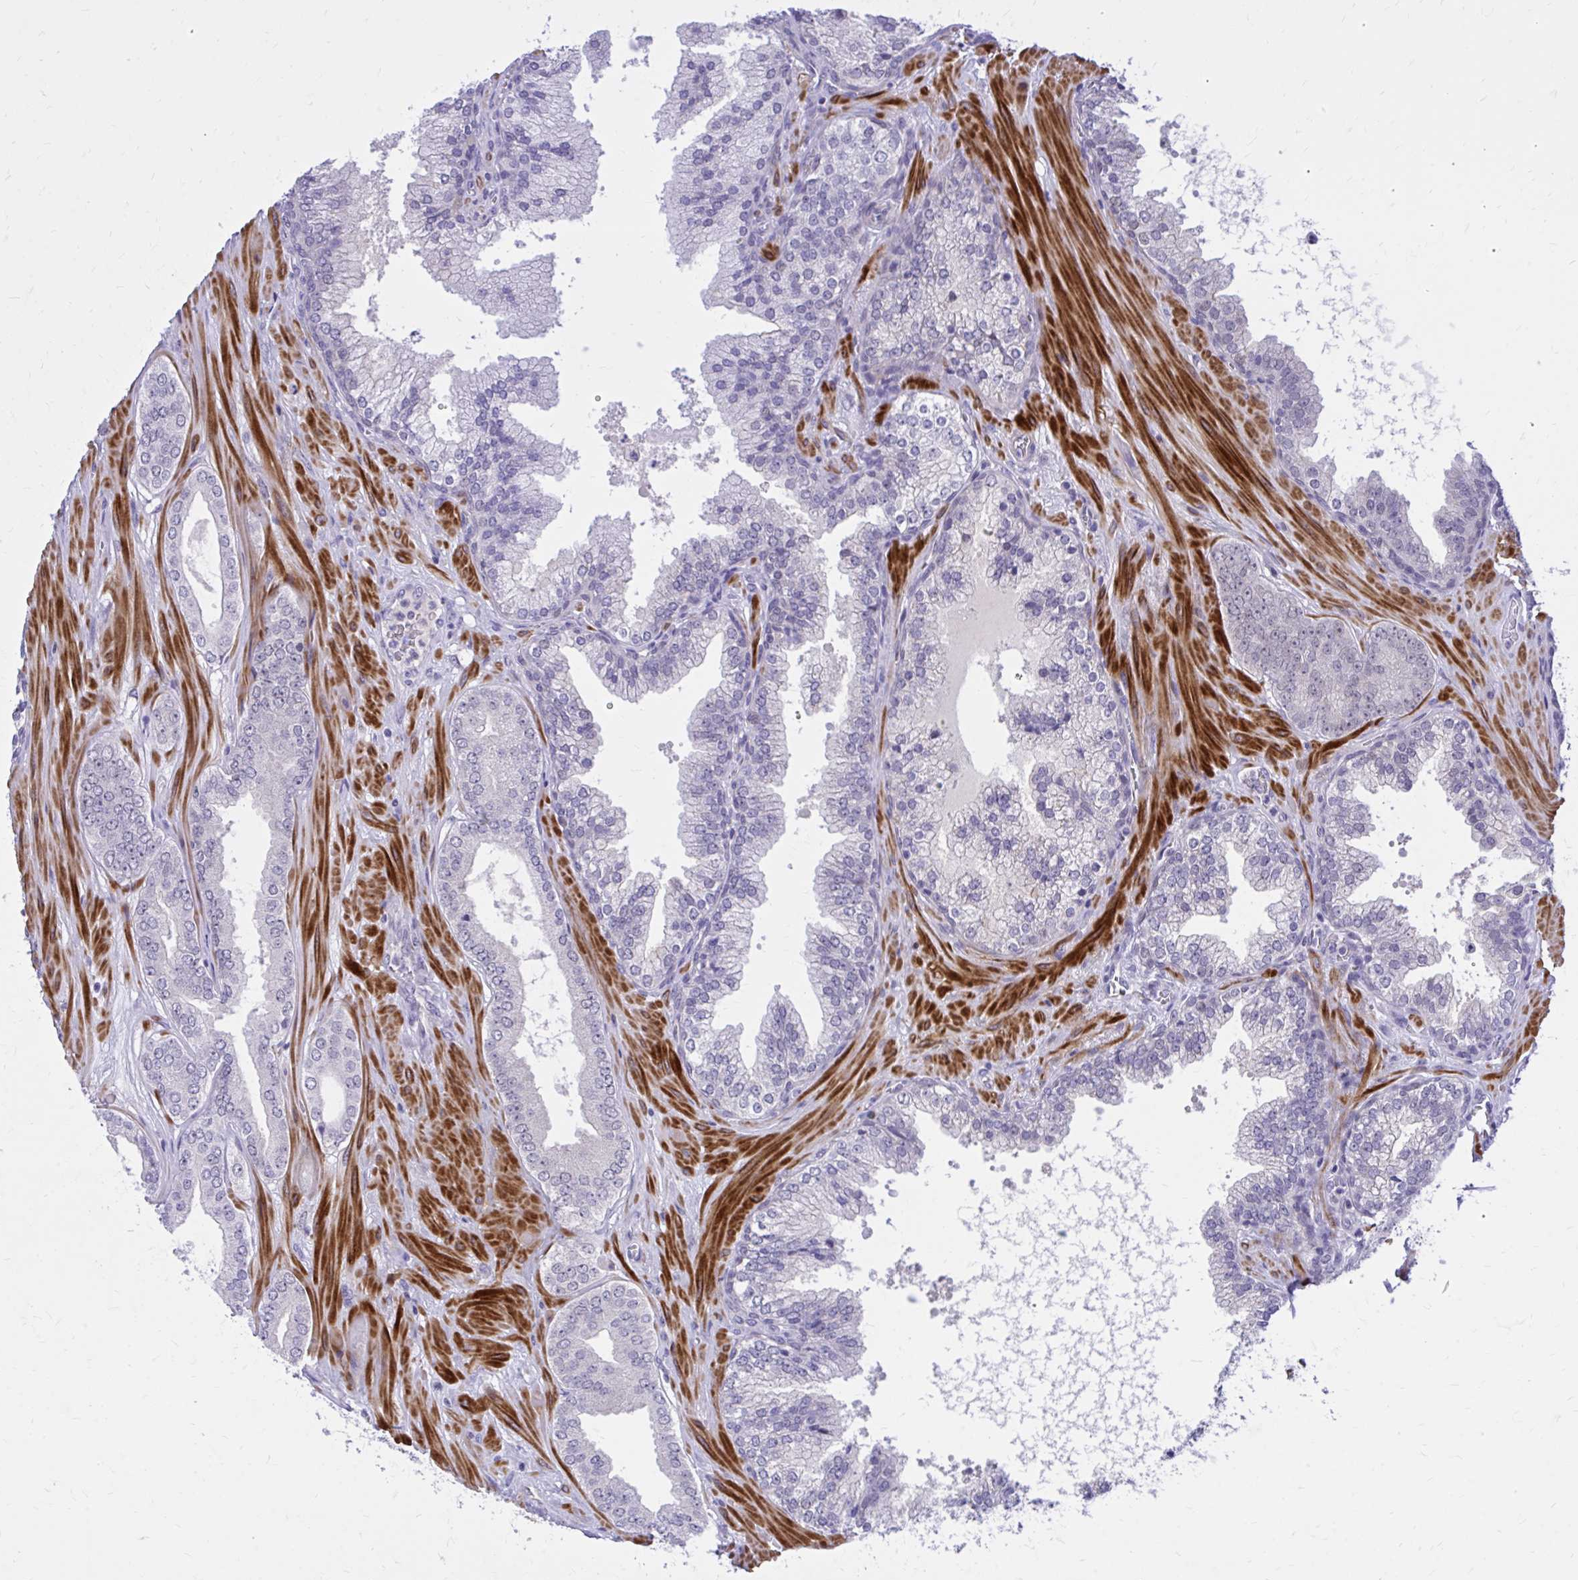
{"staining": {"intensity": "negative", "quantity": "none", "location": "none"}, "tissue": "prostate cancer", "cell_type": "Tumor cells", "image_type": "cancer", "snomed": [{"axis": "morphology", "description": "Adenocarcinoma, High grade"}, {"axis": "topography", "description": "Prostate"}], "caption": "Prostate cancer (adenocarcinoma (high-grade)) stained for a protein using immunohistochemistry (IHC) reveals no expression tumor cells.", "gene": "ZBTB25", "patient": {"sex": "male", "age": 65}}